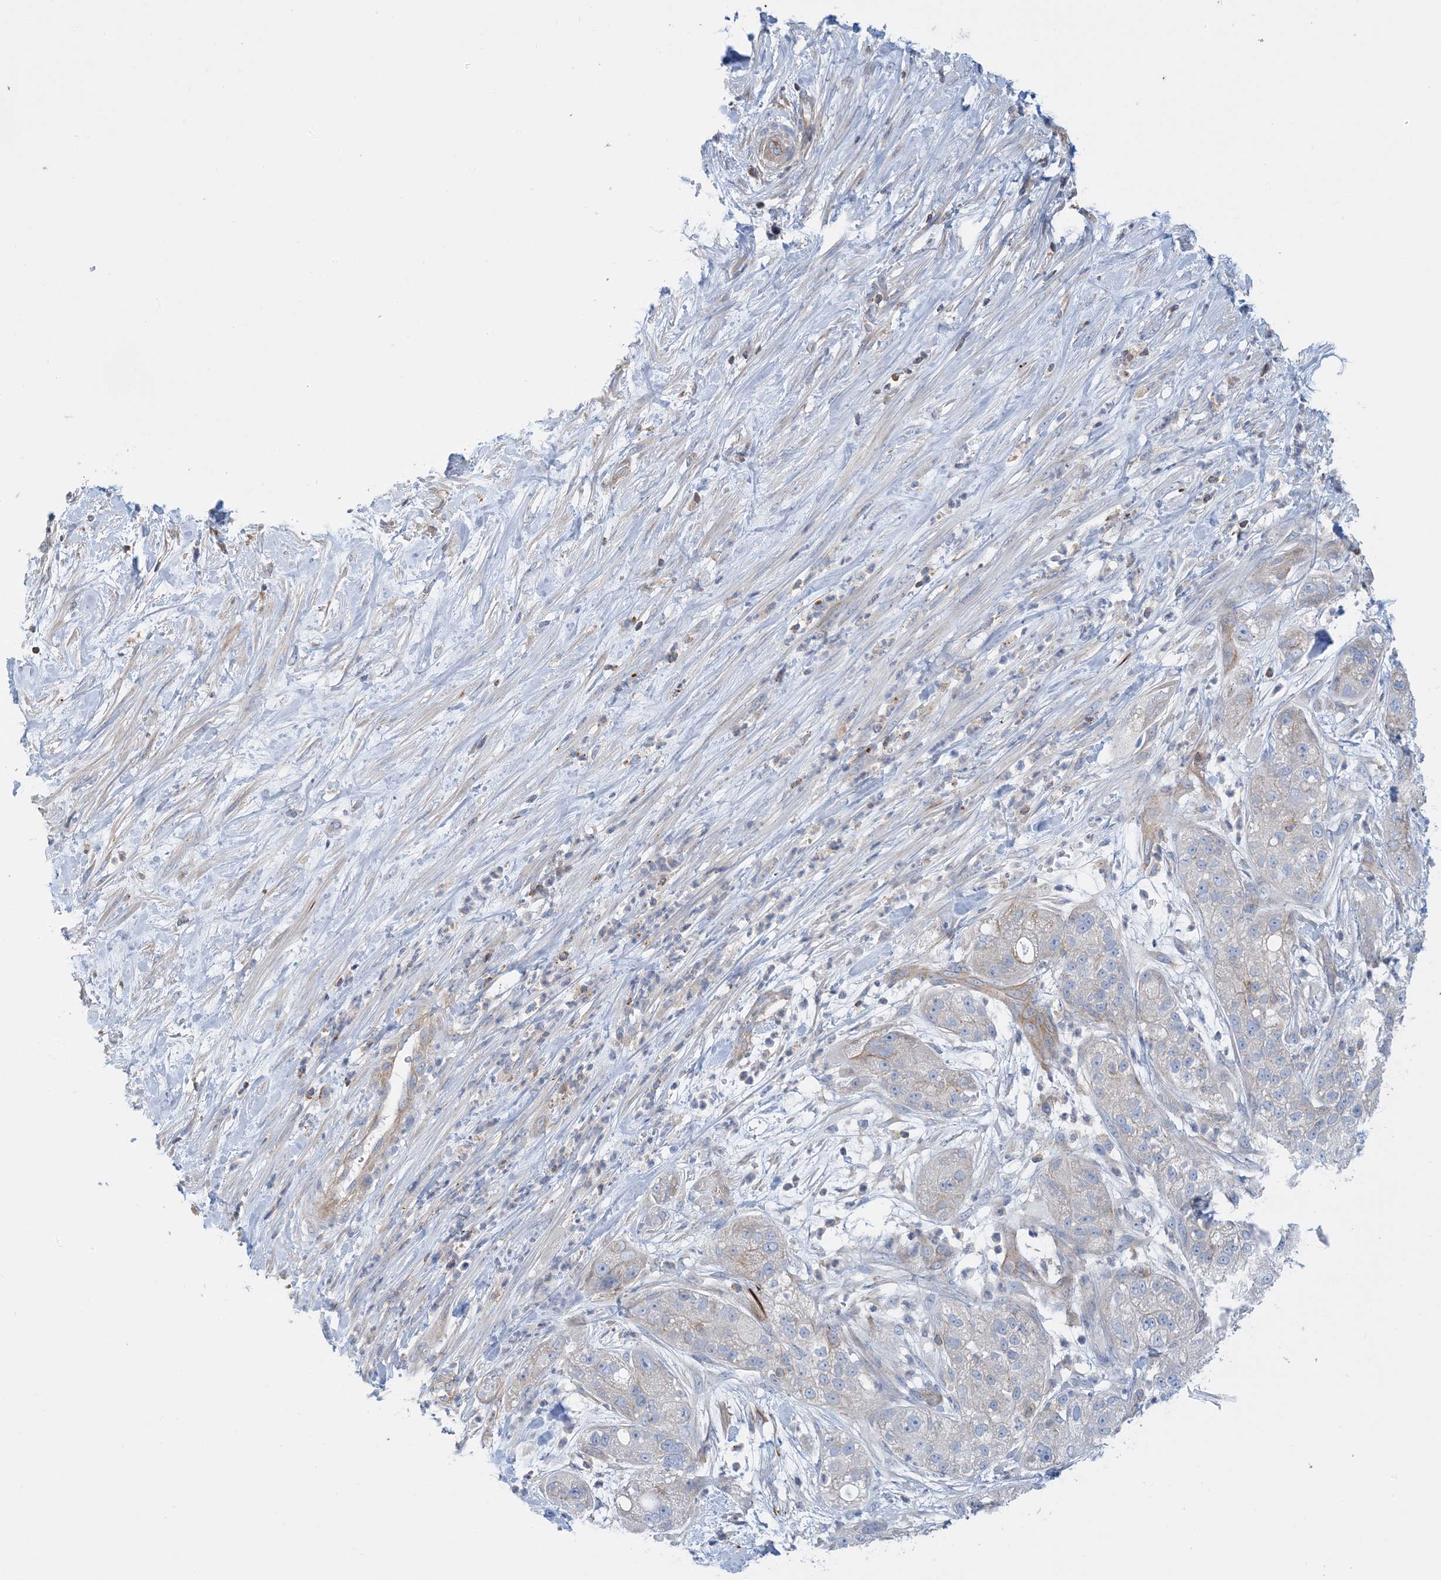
{"staining": {"intensity": "negative", "quantity": "none", "location": "none"}, "tissue": "pancreatic cancer", "cell_type": "Tumor cells", "image_type": "cancer", "snomed": [{"axis": "morphology", "description": "Adenocarcinoma, NOS"}, {"axis": "topography", "description": "Pancreas"}], "caption": "Immunohistochemistry of pancreatic cancer (adenocarcinoma) displays no staining in tumor cells.", "gene": "CALHM5", "patient": {"sex": "female", "age": 78}}